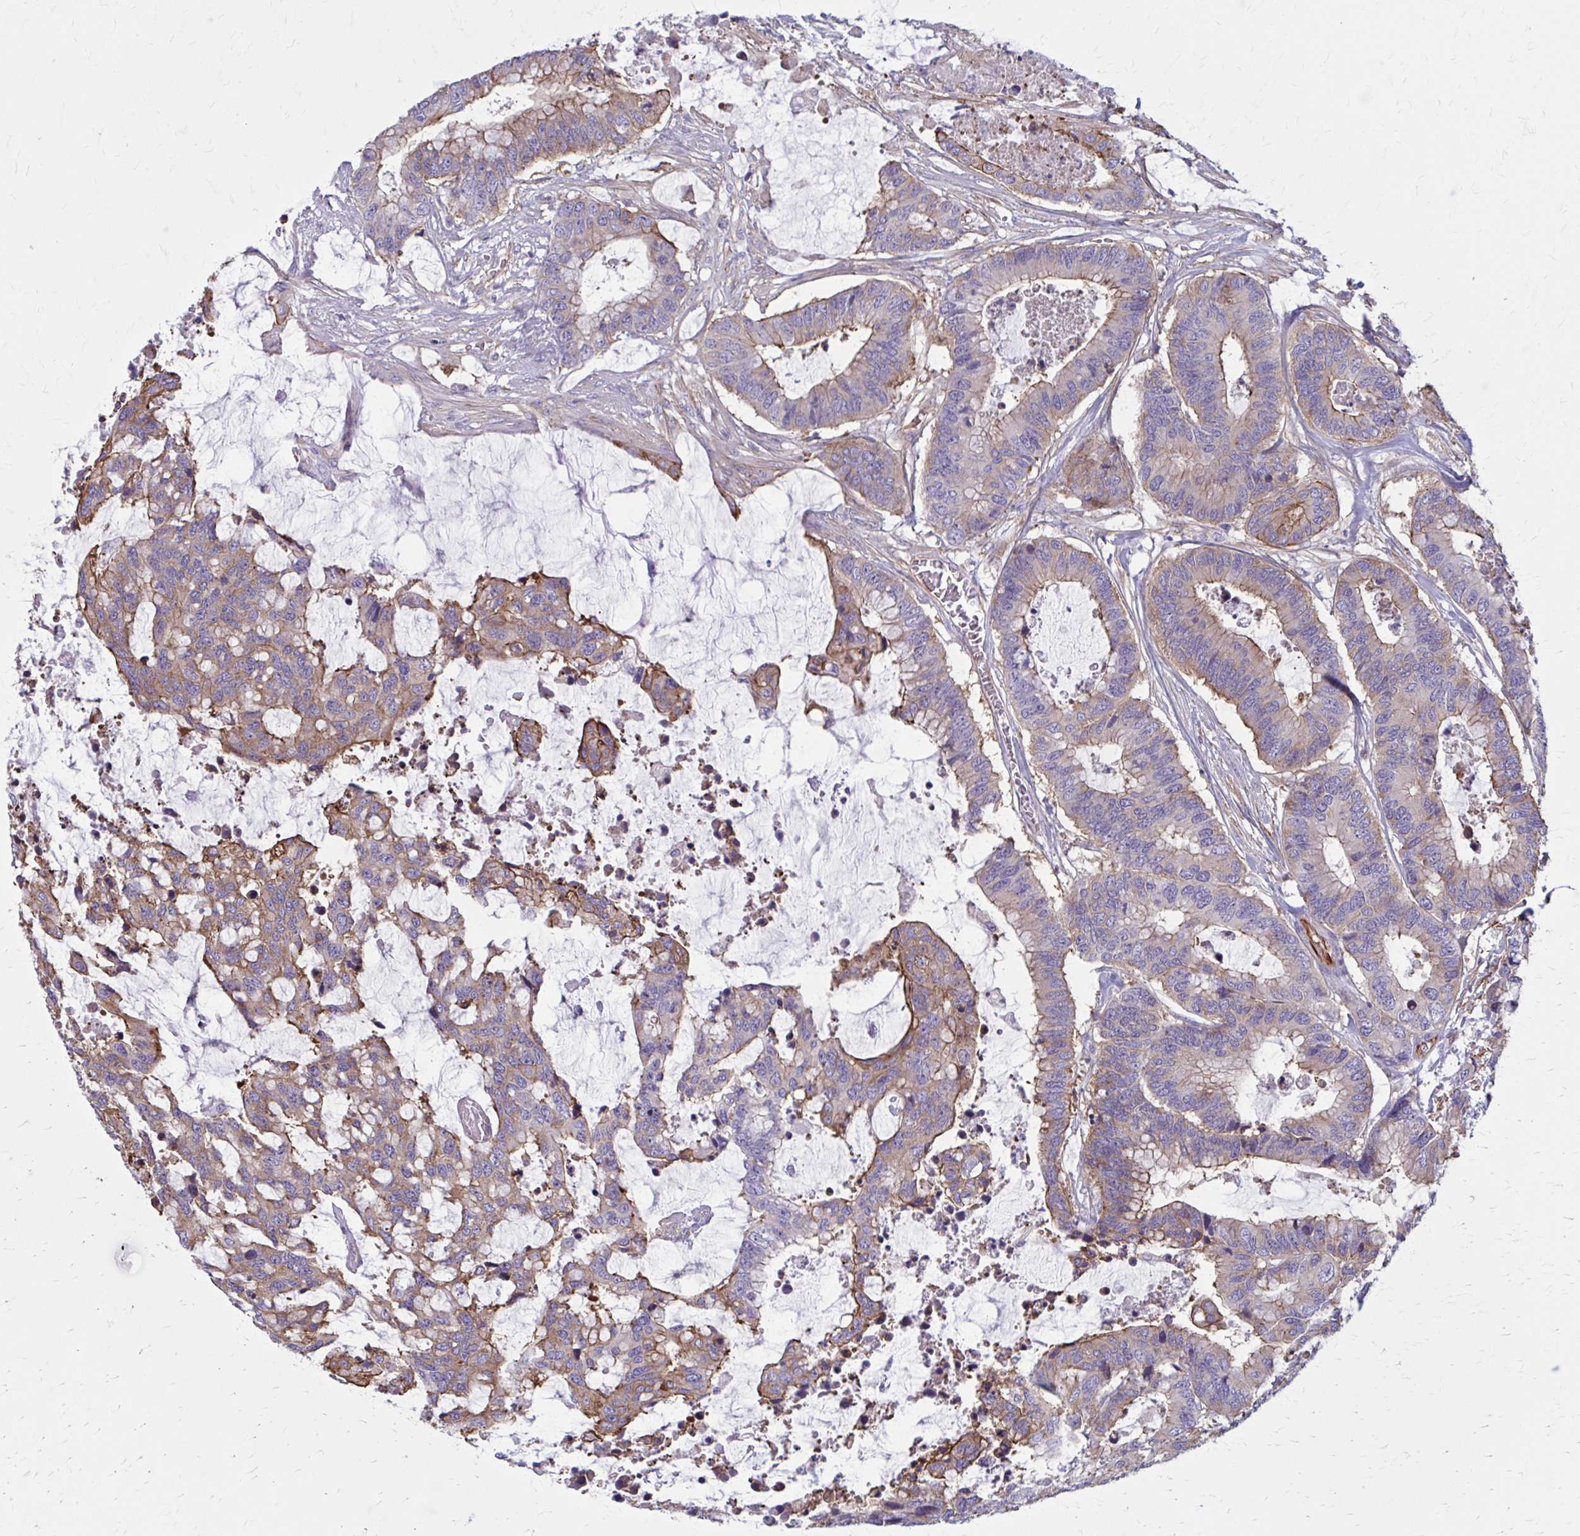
{"staining": {"intensity": "strong", "quantity": "25%-75%", "location": "cytoplasmic/membranous"}, "tissue": "colorectal cancer", "cell_type": "Tumor cells", "image_type": "cancer", "snomed": [{"axis": "morphology", "description": "Adenocarcinoma, NOS"}, {"axis": "topography", "description": "Rectum"}], "caption": "This is an image of IHC staining of colorectal cancer, which shows strong positivity in the cytoplasmic/membranous of tumor cells.", "gene": "ZDHHC7", "patient": {"sex": "female", "age": 59}}